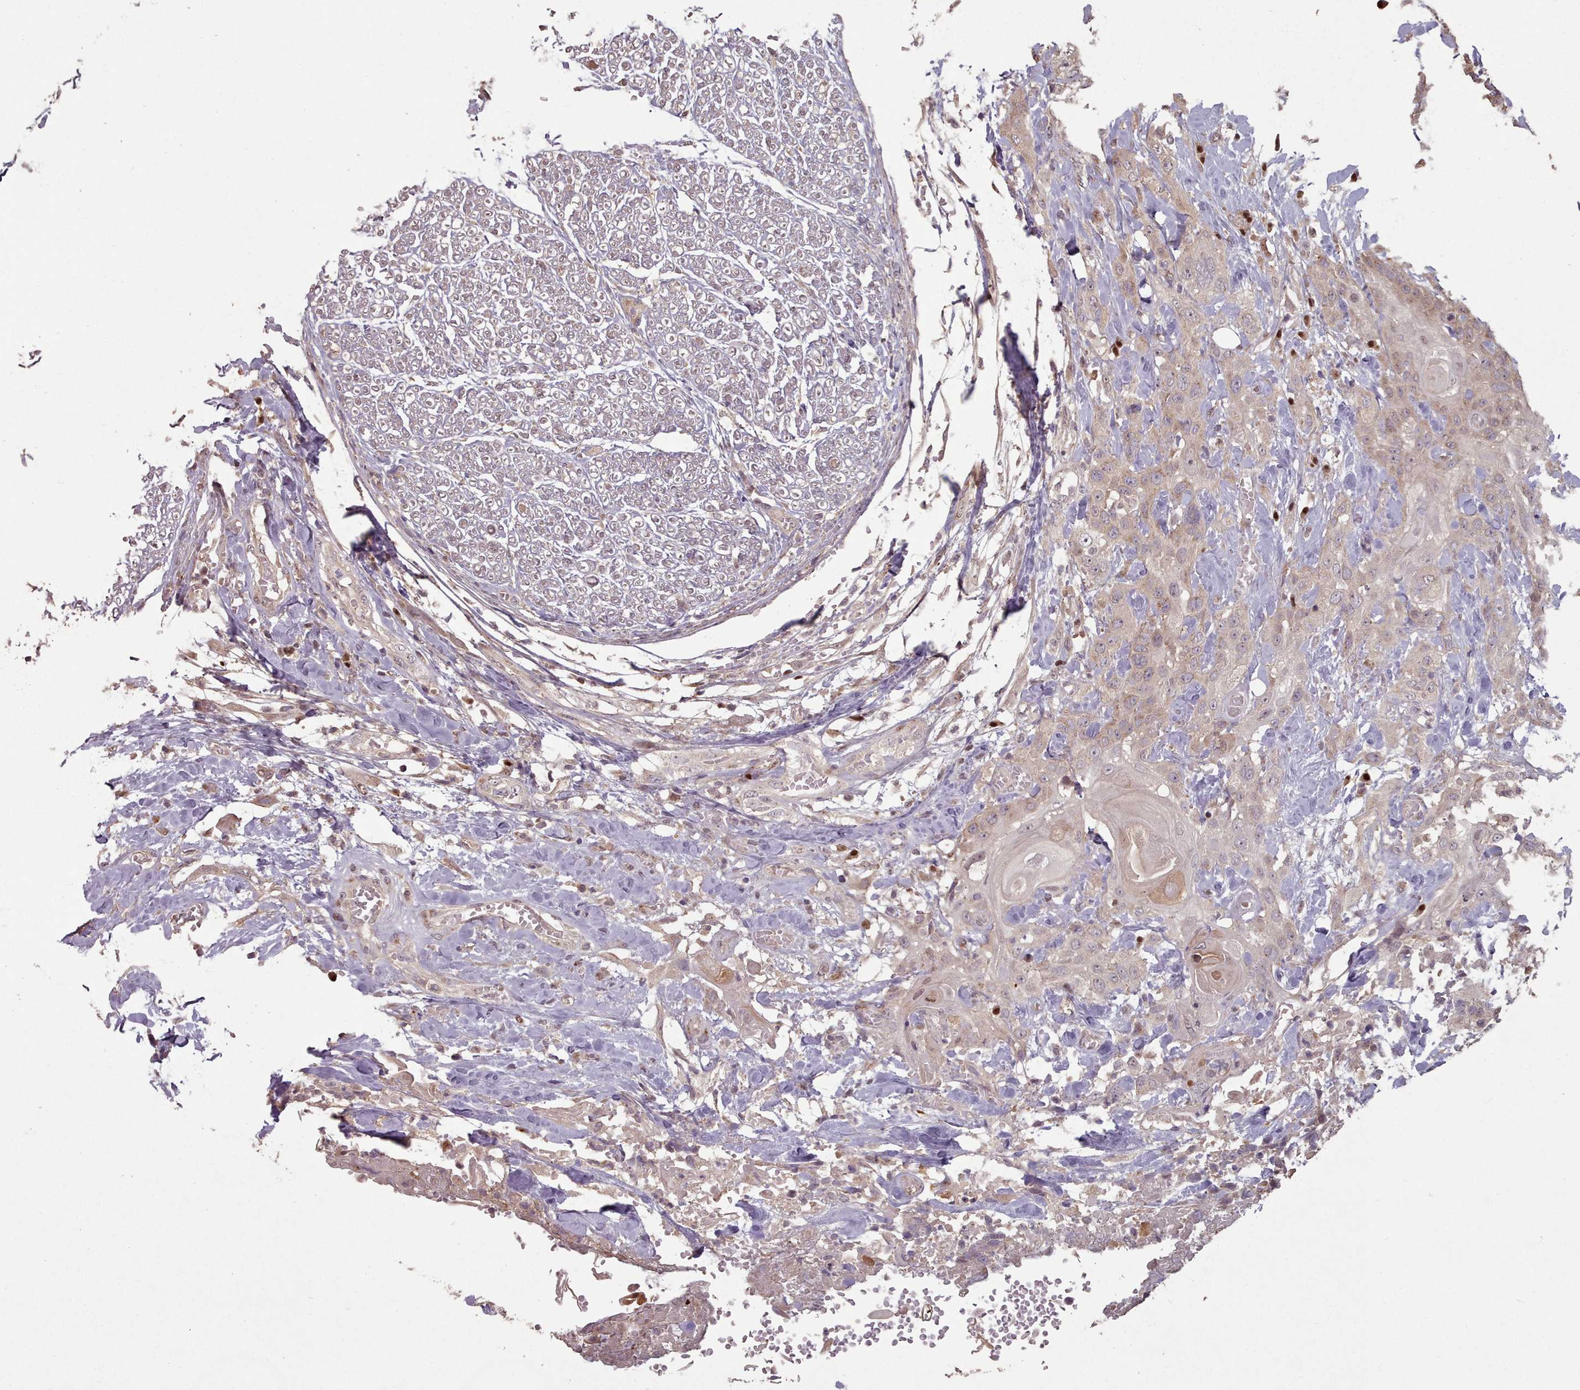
{"staining": {"intensity": "moderate", "quantity": "<25%", "location": "cytoplasmic/membranous,nuclear"}, "tissue": "head and neck cancer", "cell_type": "Tumor cells", "image_type": "cancer", "snomed": [{"axis": "morphology", "description": "Squamous cell carcinoma, NOS"}, {"axis": "topography", "description": "Head-Neck"}], "caption": "Human head and neck cancer (squamous cell carcinoma) stained with a brown dye shows moderate cytoplasmic/membranous and nuclear positive staining in about <25% of tumor cells.", "gene": "ERCC6L", "patient": {"sex": "female", "age": 43}}